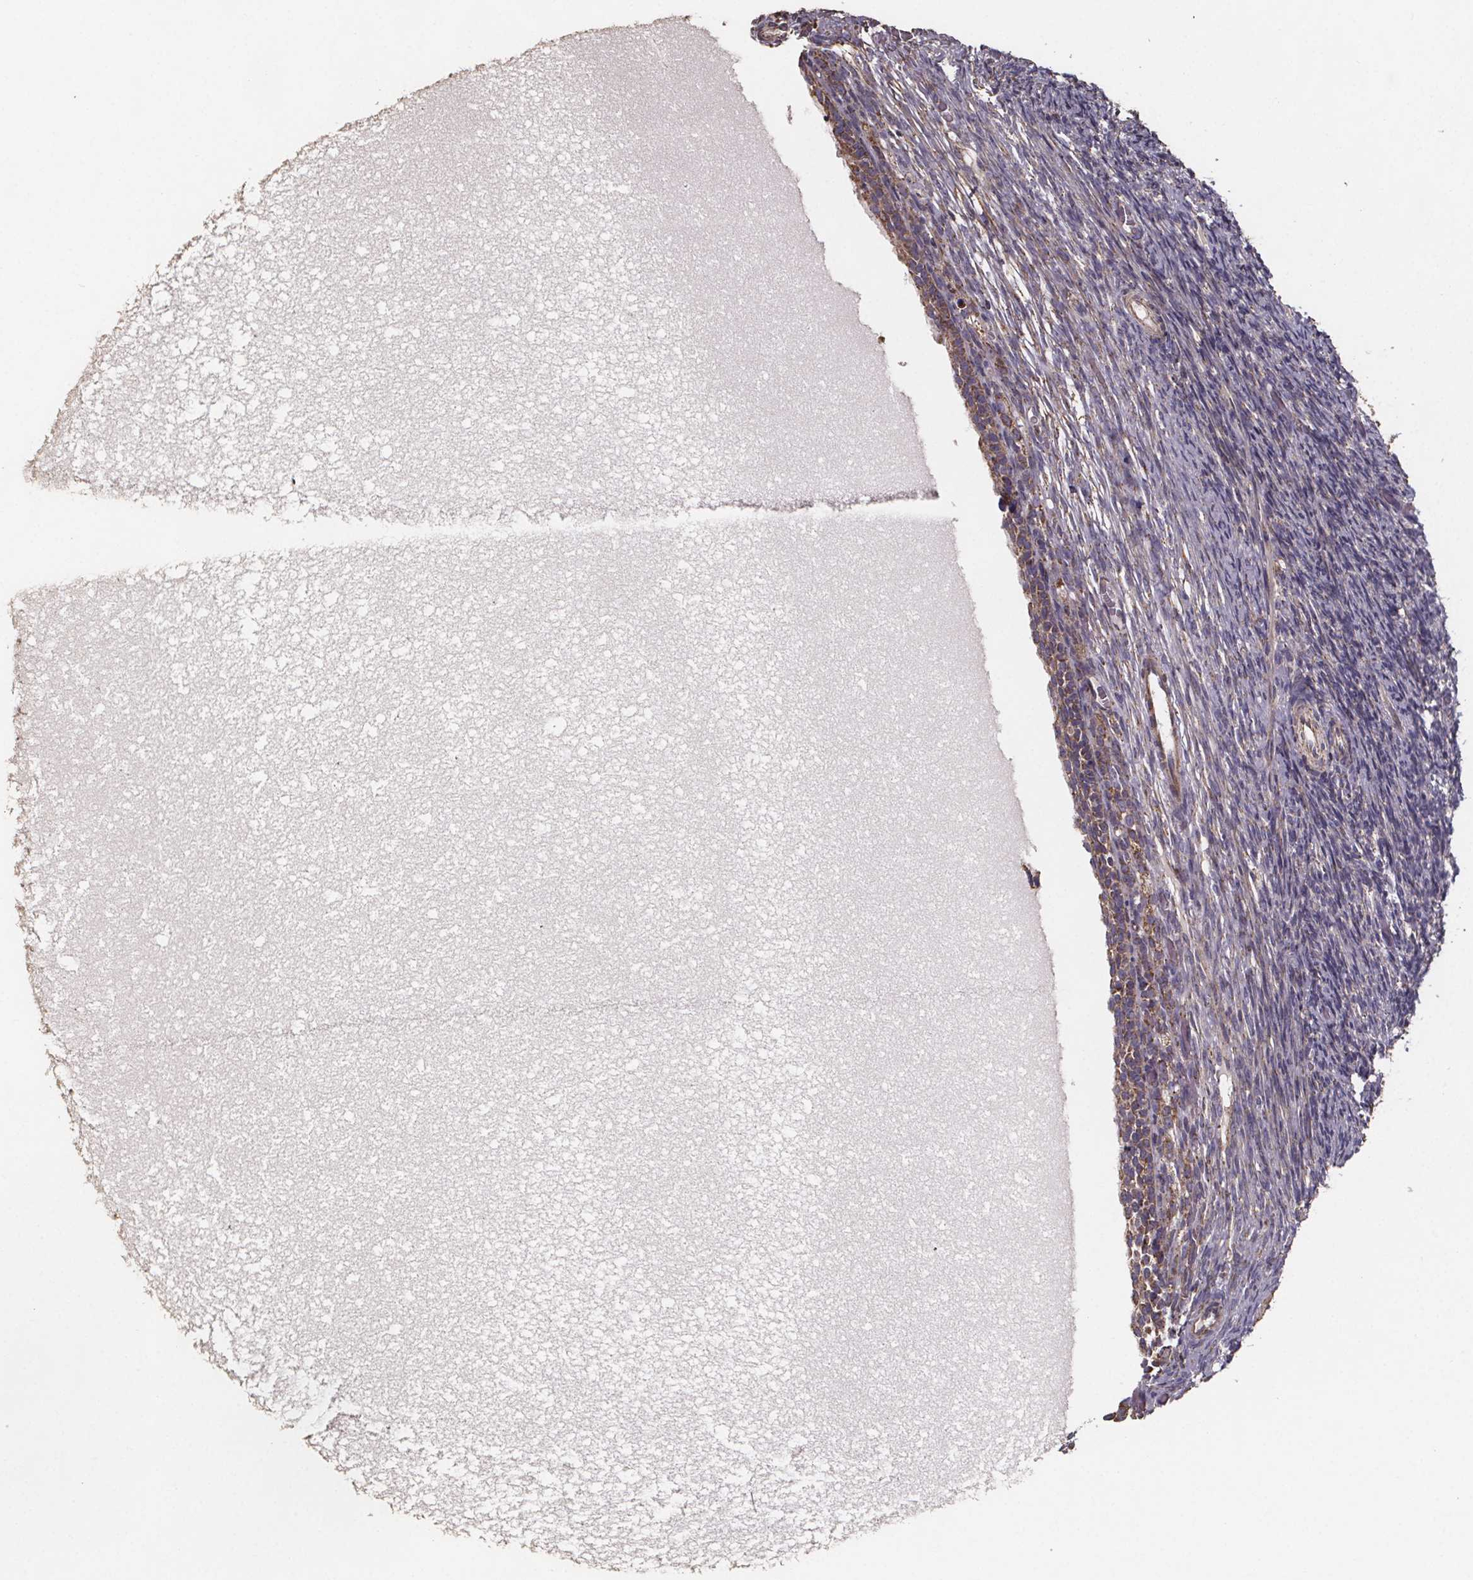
{"staining": {"intensity": "weak", "quantity": "<25%", "location": "cytoplasmic/membranous"}, "tissue": "ovary", "cell_type": "Ovarian stroma cells", "image_type": "normal", "snomed": [{"axis": "morphology", "description": "Normal tissue, NOS"}, {"axis": "topography", "description": "Ovary"}], "caption": "An immunohistochemistry image of benign ovary is shown. There is no staining in ovarian stroma cells of ovary. Nuclei are stained in blue.", "gene": "SLC35D2", "patient": {"sex": "female", "age": 34}}